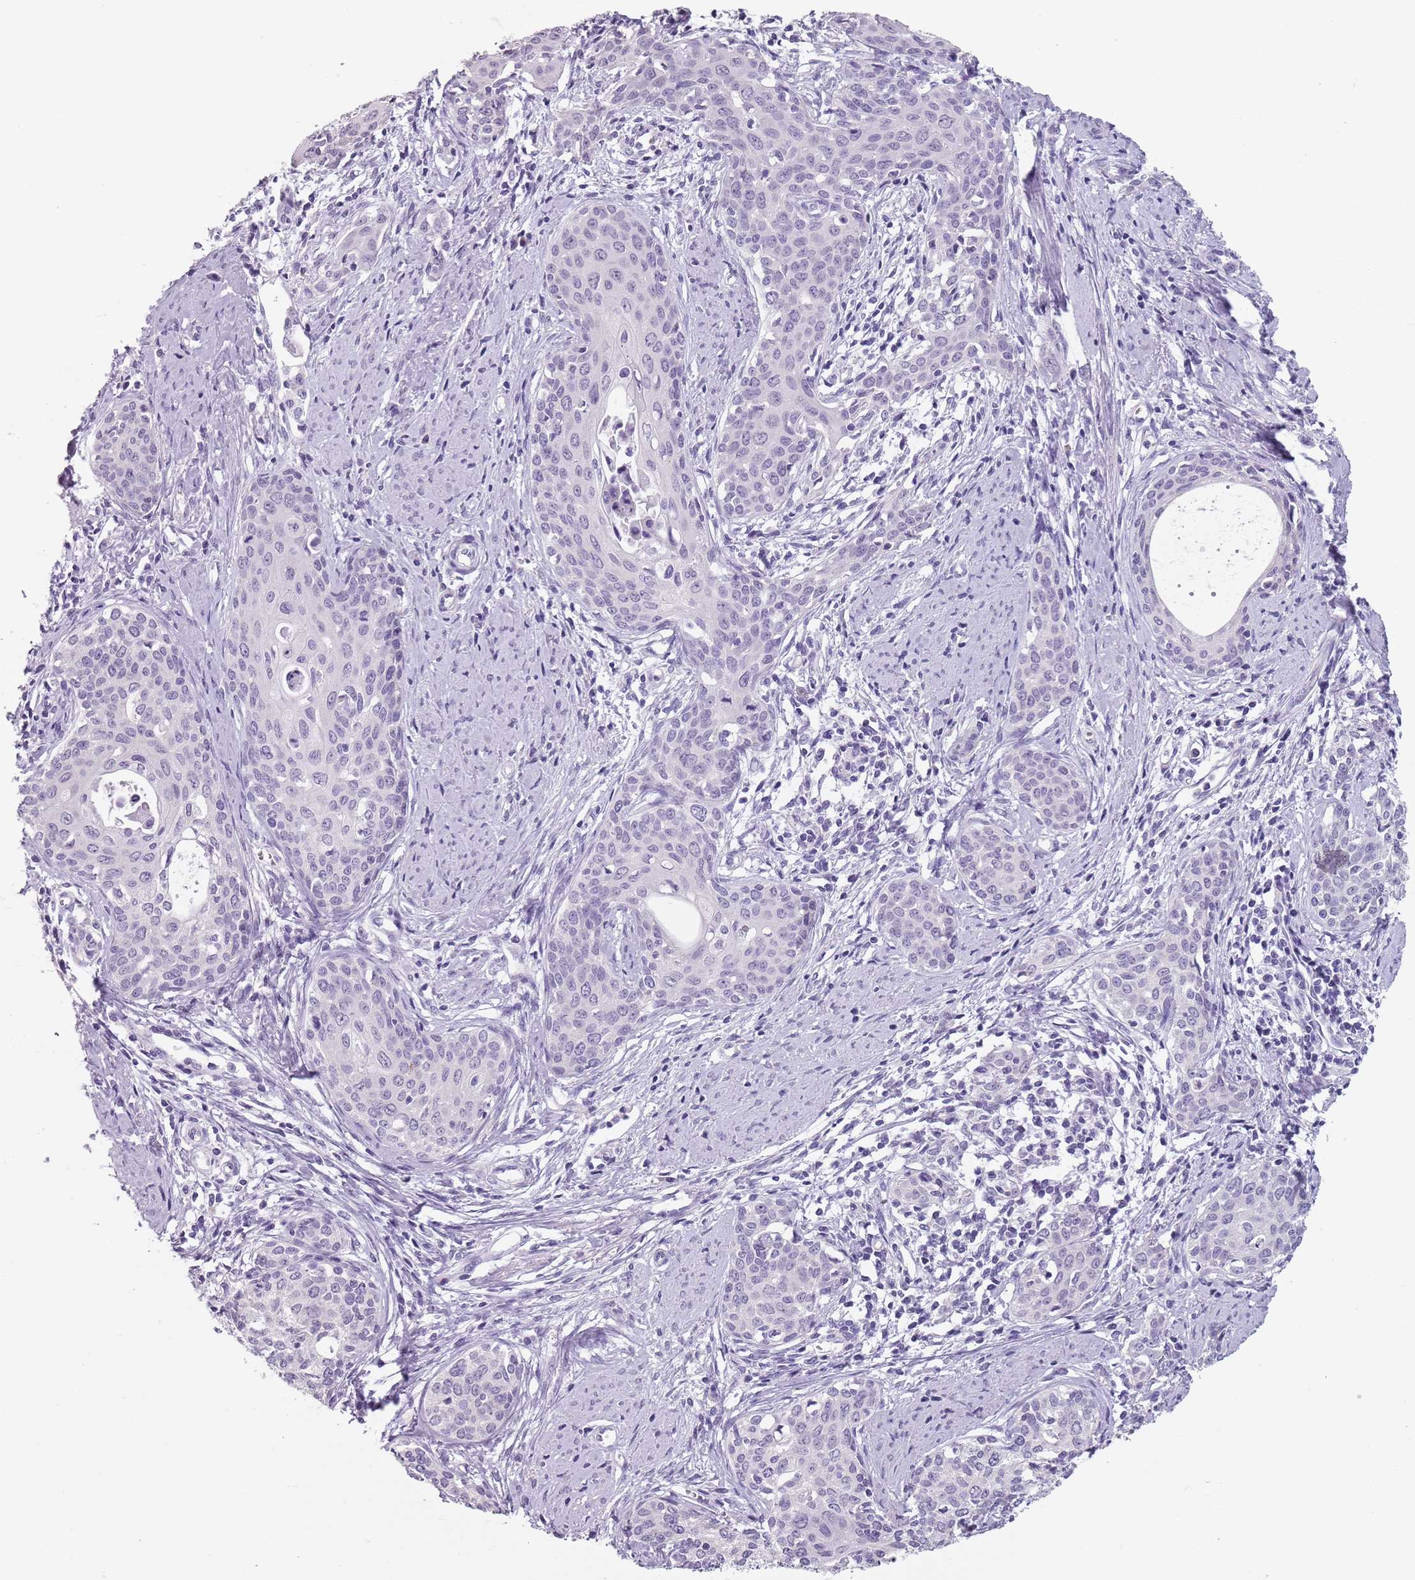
{"staining": {"intensity": "negative", "quantity": "none", "location": "none"}, "tissue": "cervical cancer", "cell_type": "Tumor cells", "image_type": "cancer", "snomed": [{"axis": "morphology", "description": "Squamous cell carcinoma, NOS"}, {"axis": "topography", "description": "Cervix"}], "caption": "DAB (3,3'-diaminobenzidine) immunohistochemical staining of squamous cell carcinoma (cervical) shows no significant staining in tumor cells. (DAB (3,3'-diaminobenzidine) immunohistochemistry, high magnification).", "gene": "SPESP1", "patient": {"sex": "female", "age": 46}}